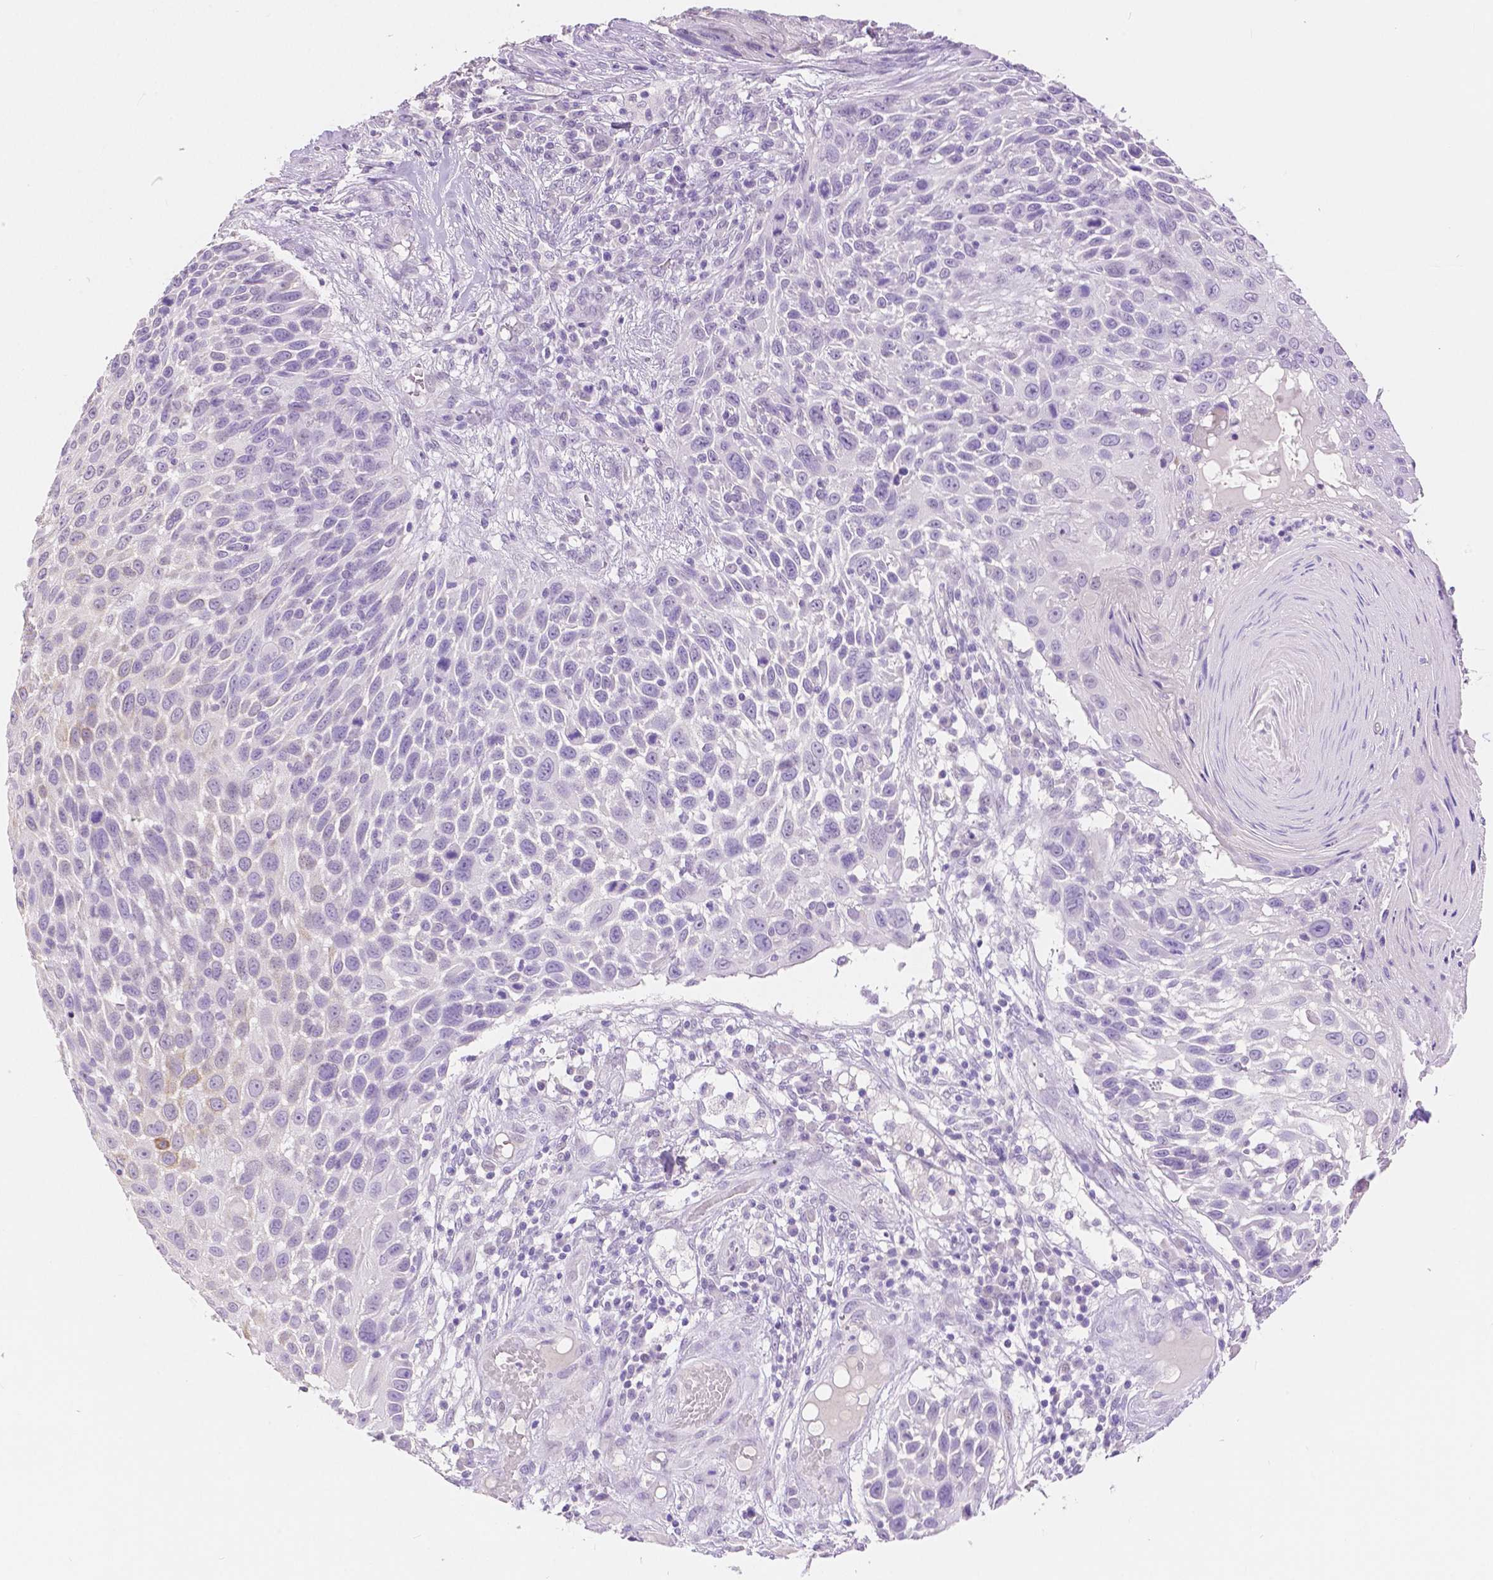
{"staining": {"intensity": "negative", "quantity": "none", "location": "none"}, "tissue": "skin cancer", "cell_type": "Tumor cells", "image_type": "cancer", "snomed": [{"axis": "morphology", "description": "Squamous cell carcinoma, NOS"}, {"axis": "topography", "description": "Skin"}], "caption": "Immunohistochemistry (IHC) photomicrograph of skin cancer (squamous cell carcinoma) stained for a protein (brown), which reveals no expression in tumor cells.", "gene": "HNF1B", "patient": {"sex": "male", "age": 92}}